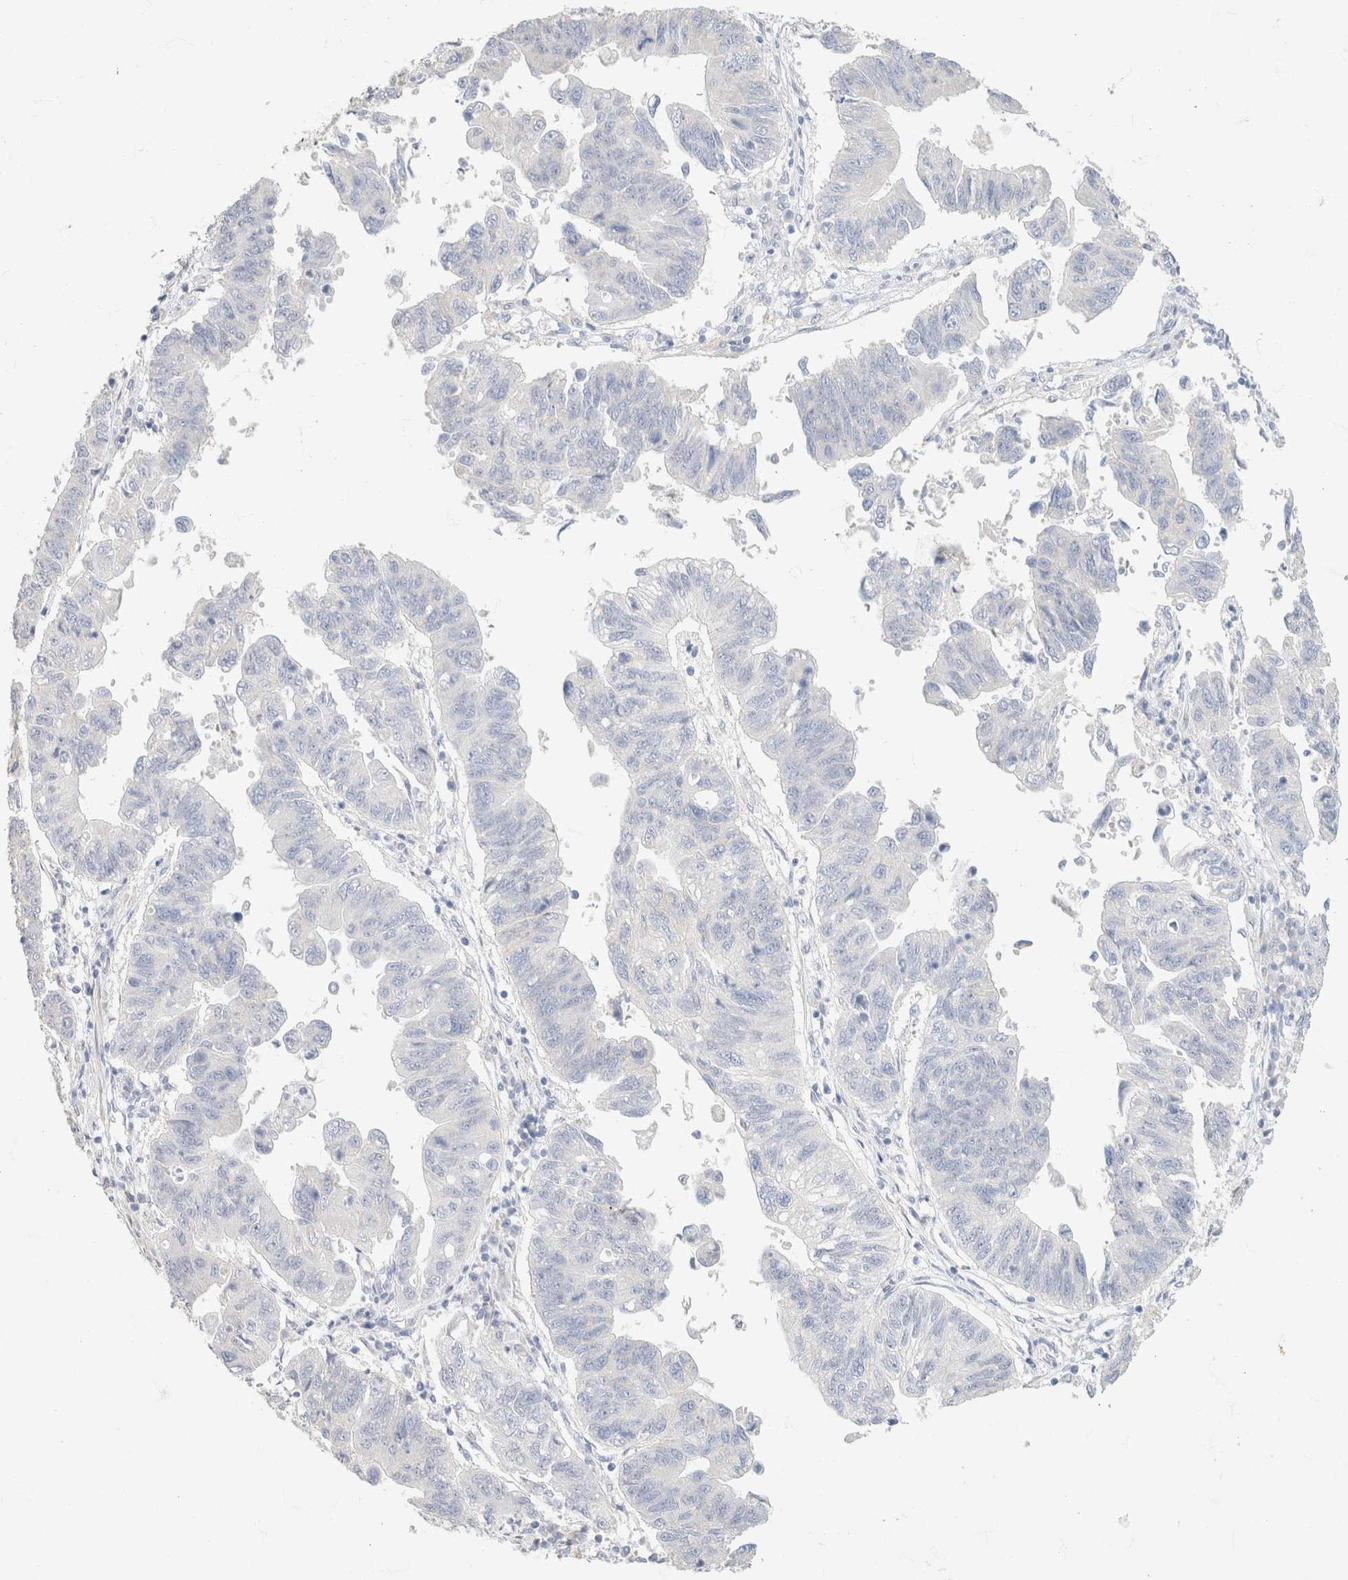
{"staining": {"intensity": "negative", "quantity": "none", "location": "none"}, "tissue": "stomach cancer", "cell_type": "Tumor cells", "image_type": "cancer", "snomed": [{"axis": "morphology", "description": "Adenocarcinoma, NOS"}, {"axis": "topography", "description": "Stomach"}], "caption": "This micrograph is of adenocarcinoma (stomach) stained with immunohistochemistry (IHC) to label a protein in brown with the nuclei are counter-stained blue. There is no staining in tumor cells.", "gene": "CA12", "patient": {"sex": "male", "age": 59}}